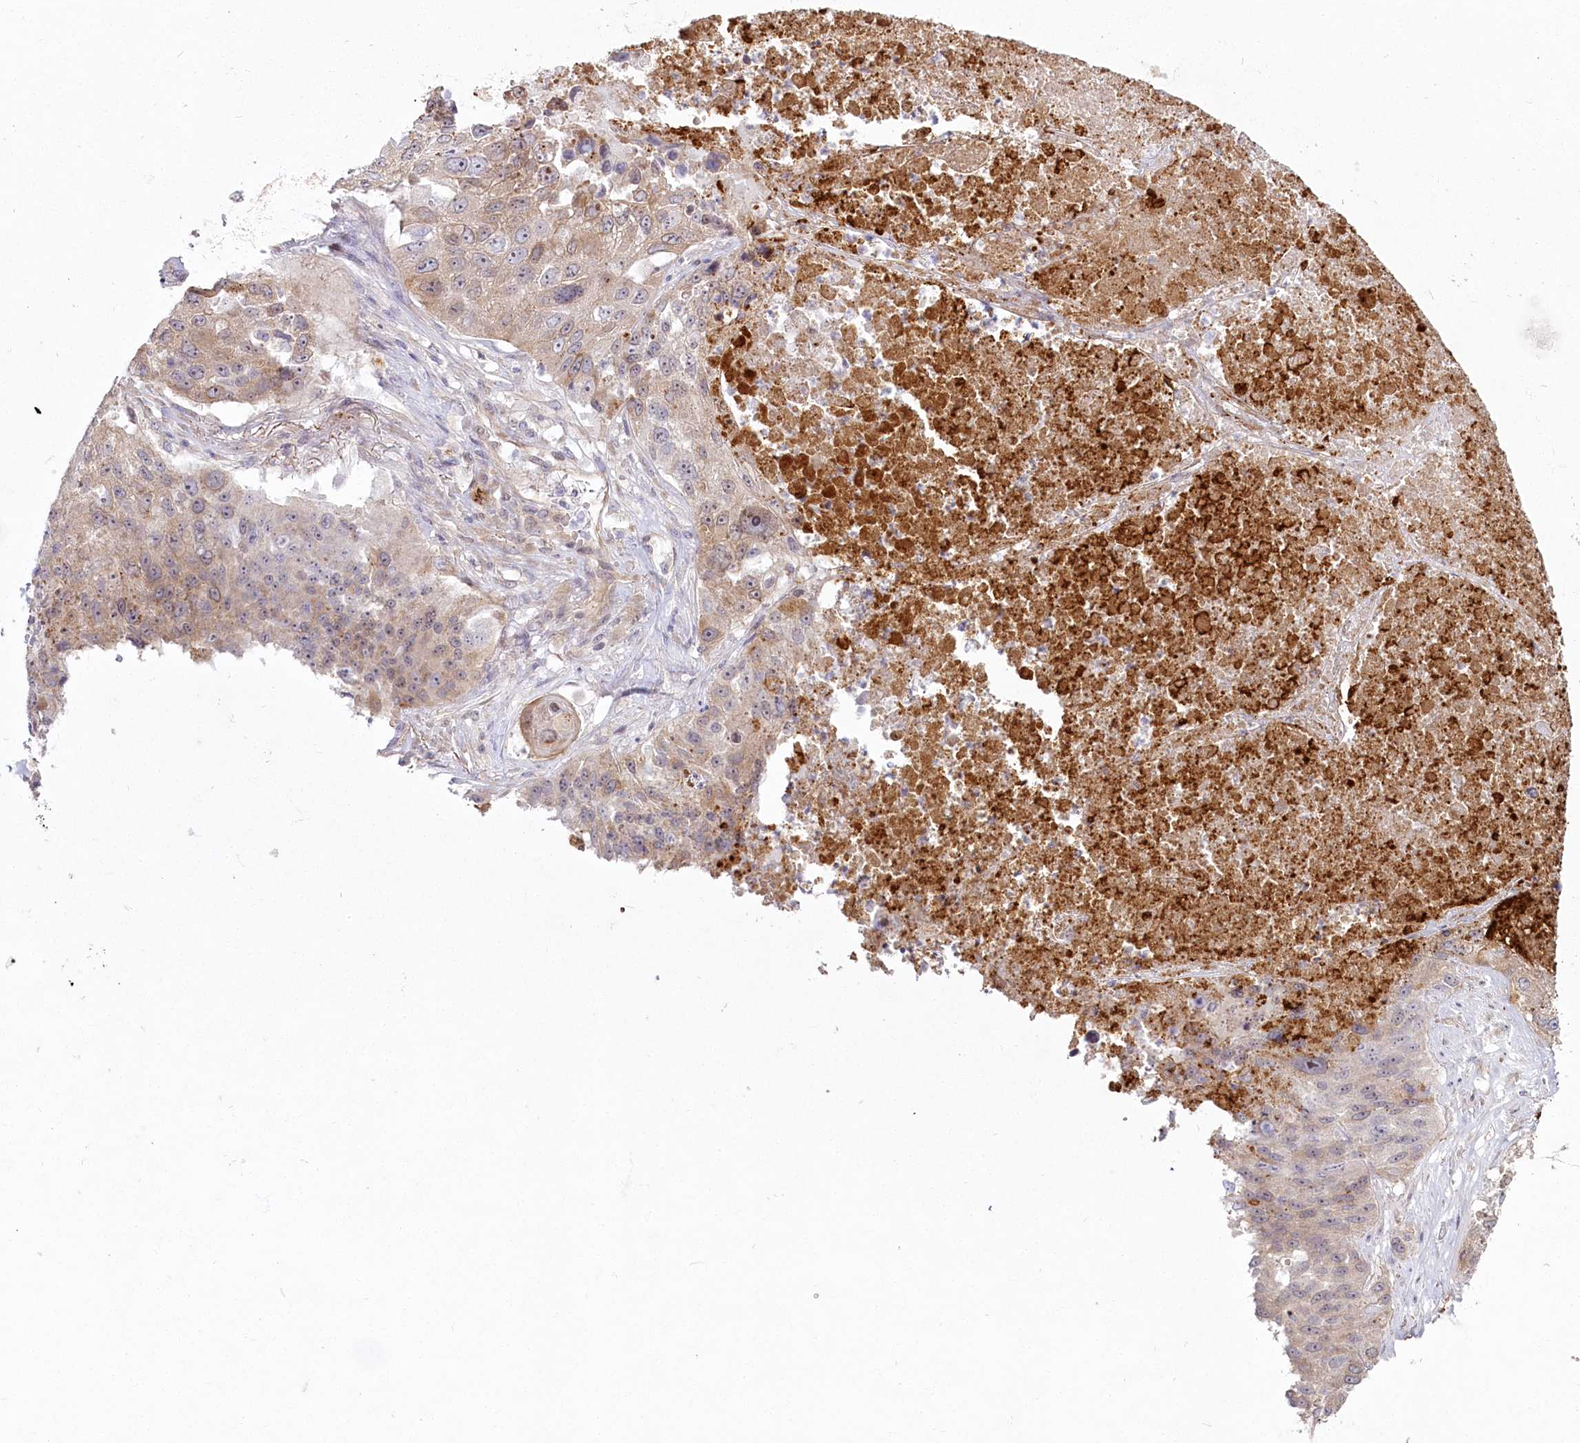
{"staining": {"intensity": "weak", "quantity": ">75%", "location": "cytoplasmic/membranous"}, "tissue": "lung cancer", "cell_type": "Tumor cells", "image_type": "cancer", "snomed": [{"axis": "morphology", "description": "Squamous cell carcinoma, NOS"}, {"axis": "topography", "description": "Lung"}], "caption": "Weak cytoplasmic/membranous protein positivity is identified in about >75% of tumor cells in squamous cell carcinoma (lung). (IHC, brightfield microscopy, high magnification).", "gene": "SPINK13", "patient": {"sex": "male", "age": 61}}